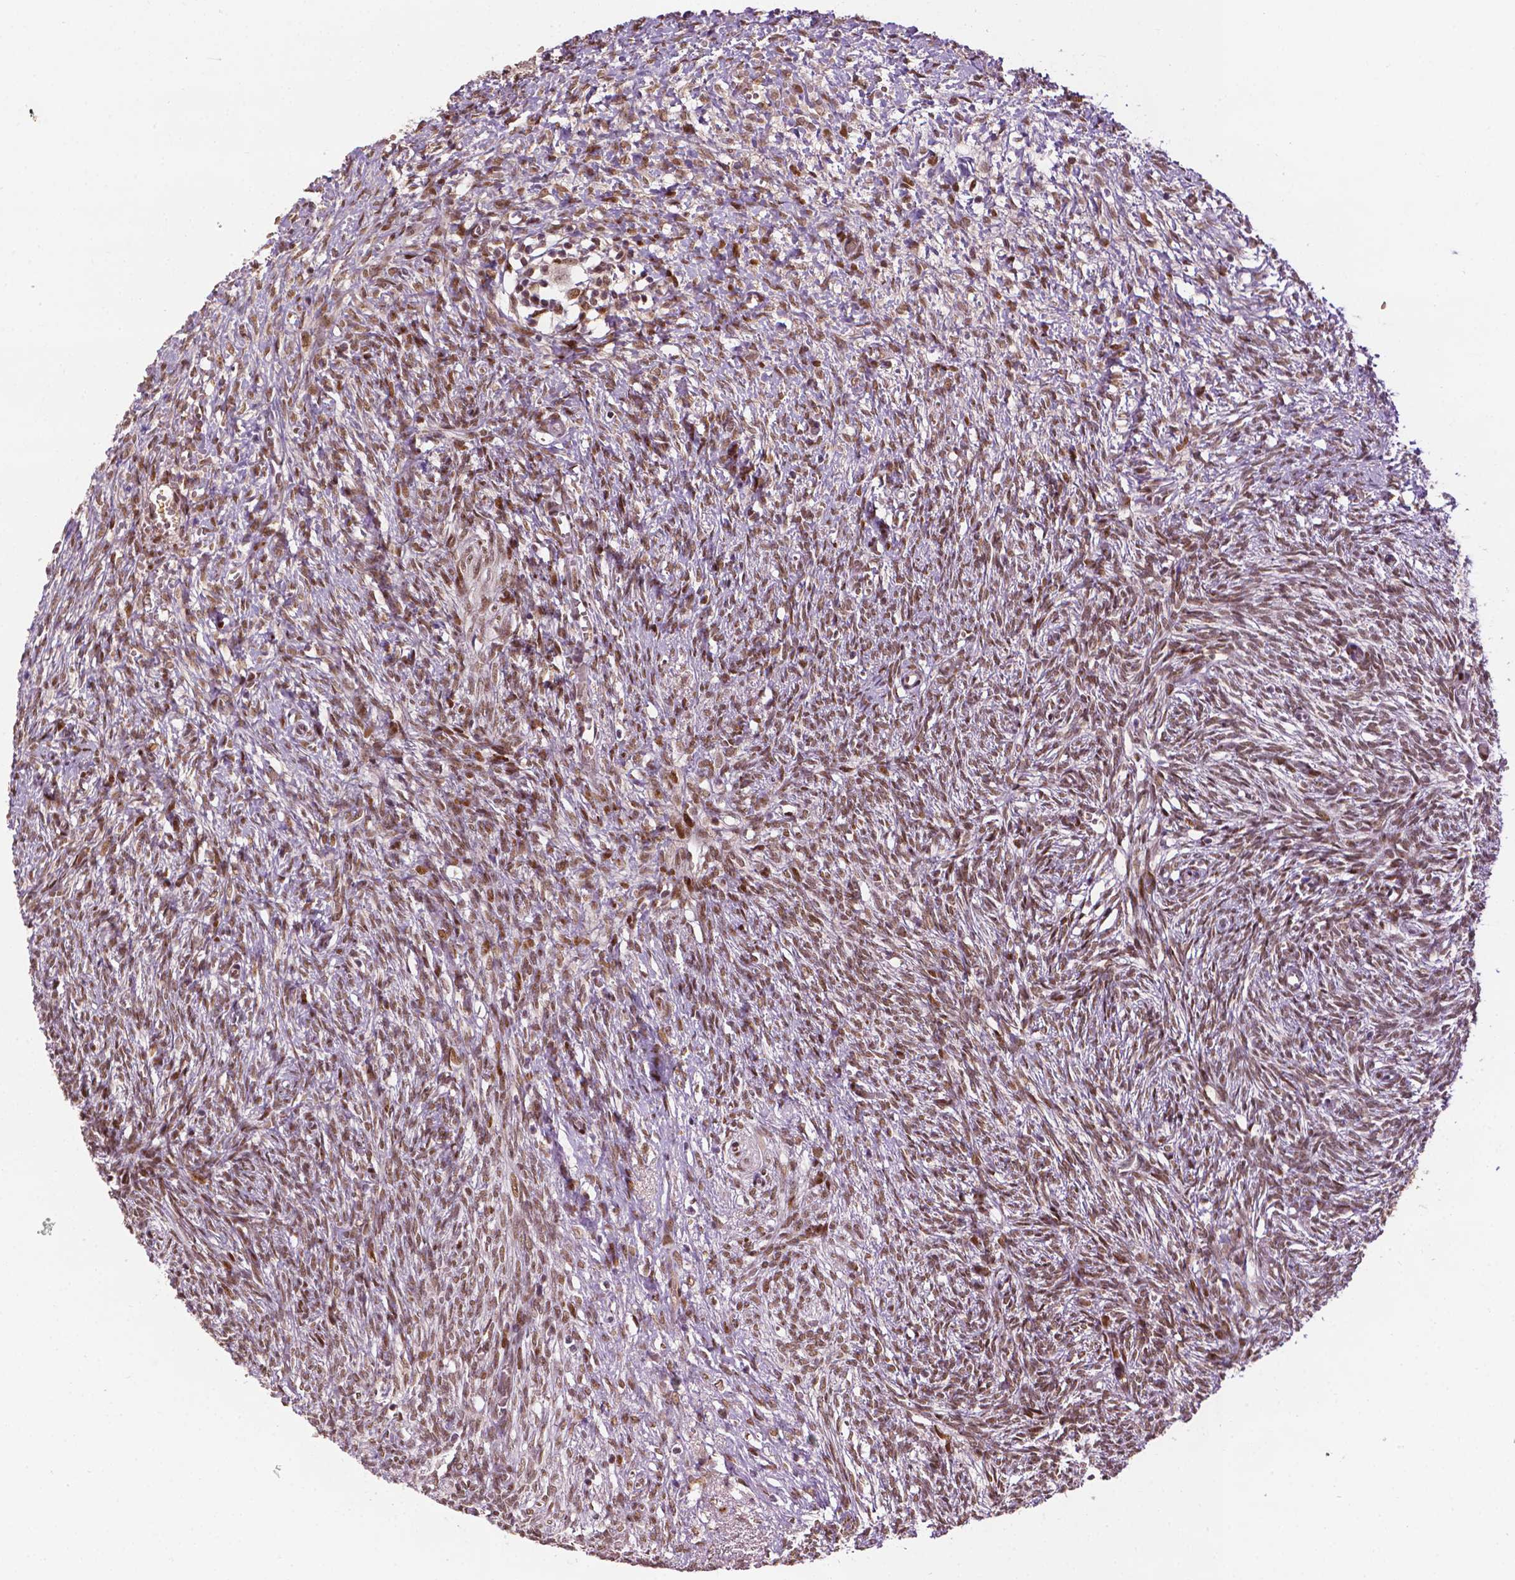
{"staining": {"intensity": "moderate", "quantity": ">75%", "location": "cytoplasmic/membranous,nuclear"}, "tissue": "ovary", "cell_type": "Follicle cells", "image_type": "normal", "snomed": [{"axis": "morphology", "description": "Normal tissue, NOS"}, {"axis": "topography", "description": "Ovary"}], "caption": "Immunohistochemistry (IHC) (DAB) staining of benign human ovary displays moderate cytoplasmic/membranous,nuclear protein positivity in about >75% of follicle cells. (IHC, brightfield microscopy, high magnification).", "gene": "ZNF41", "patient": {"sex": "female", "age": 46}}